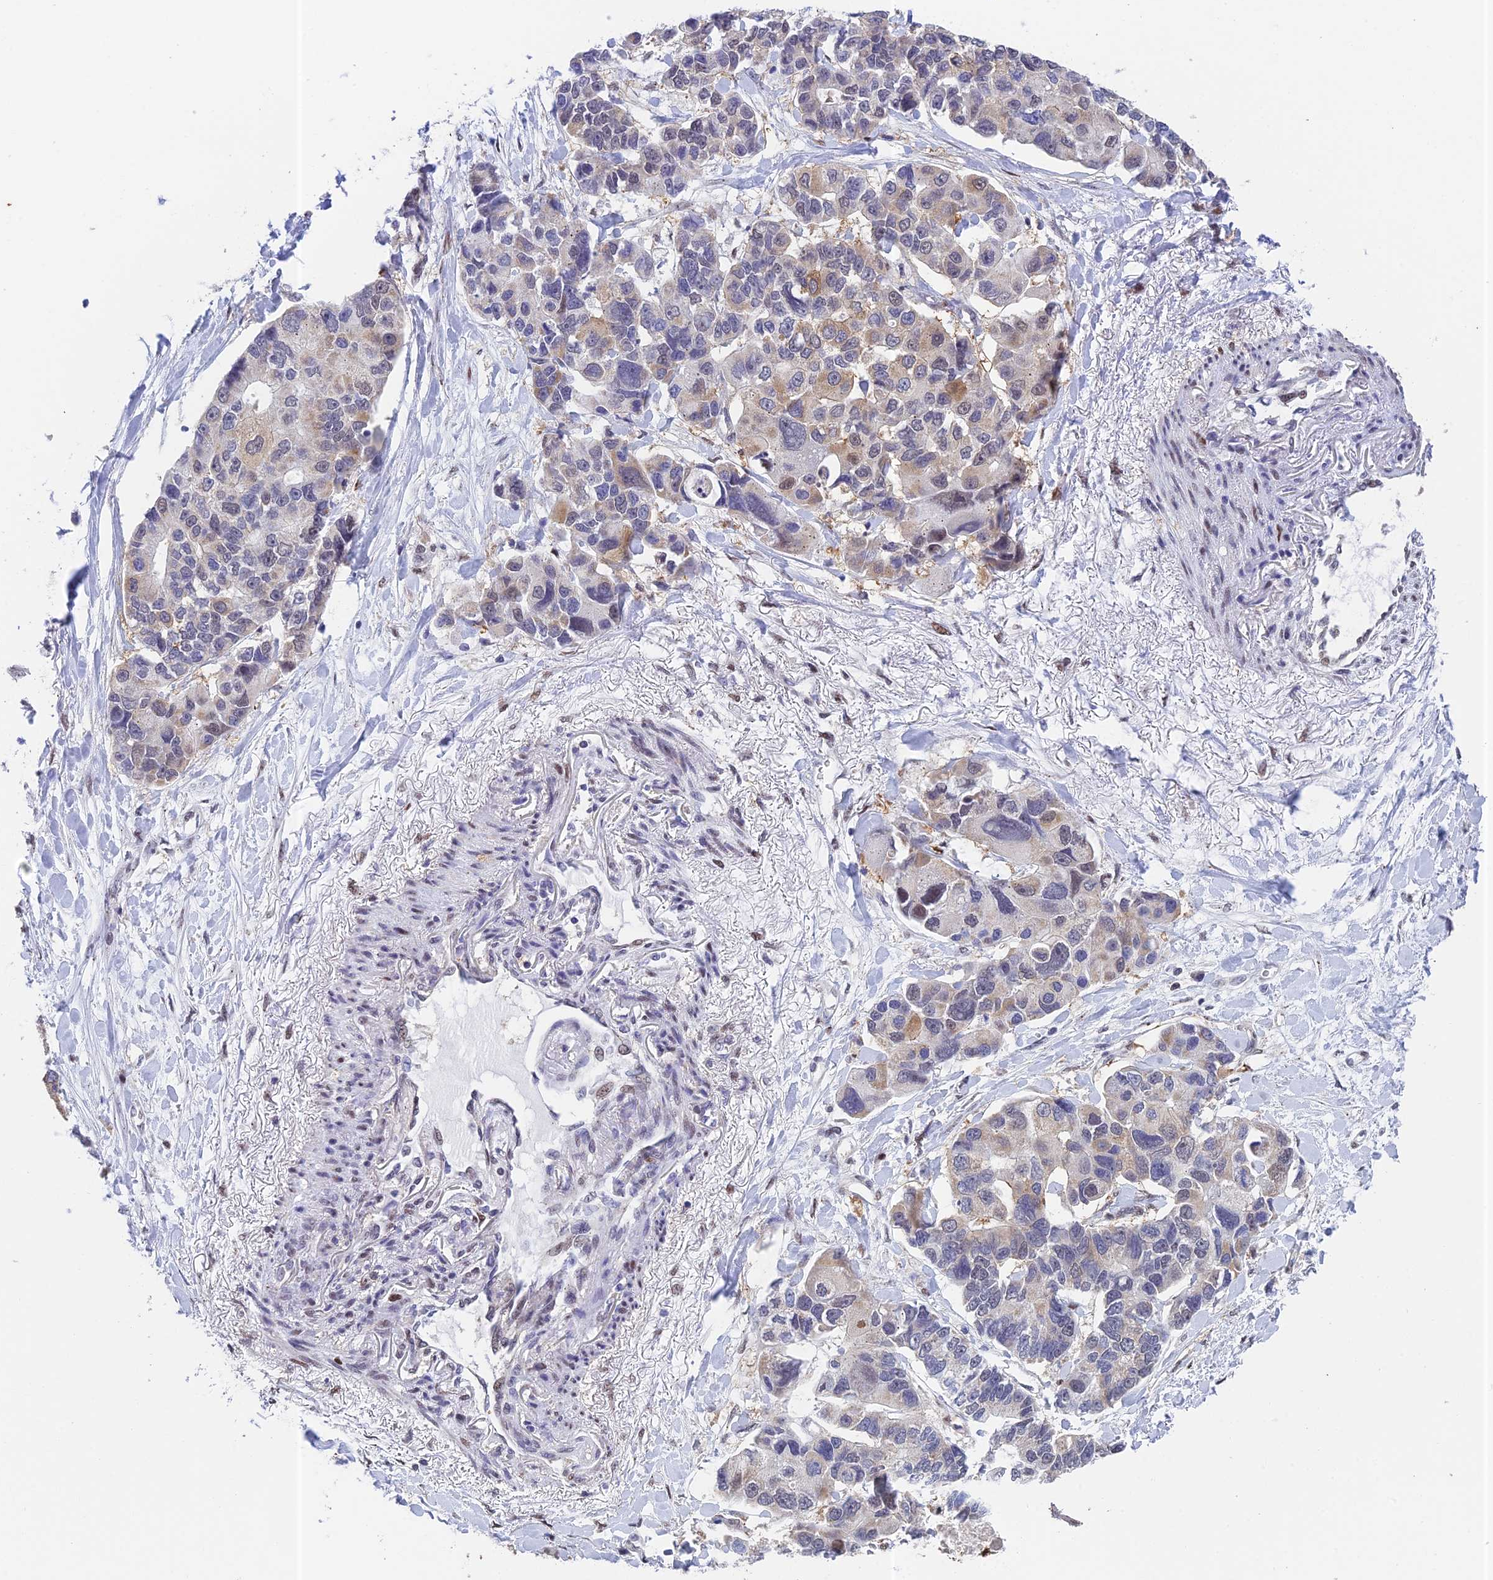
{"staining": {"intensity": "moderate", "quantity": "25%-75%", "location": "cytoplasmic/membranous"}, "tissue": "lung cancer", "cell_type": "Tumor cells", "image_type": "cancer", "snomed": [{"axis": "morphology", "description": "Adenocarcinoma, NOS"}, {"axis": "topography", "description": "Lung"}], "caption": "Lung cancer (adenocarcinoma) stained with a protein marker reveals moderate staining in tumor cells.", "gene": "MRPL17", "patient": {"sex": "female", "age": 54}}